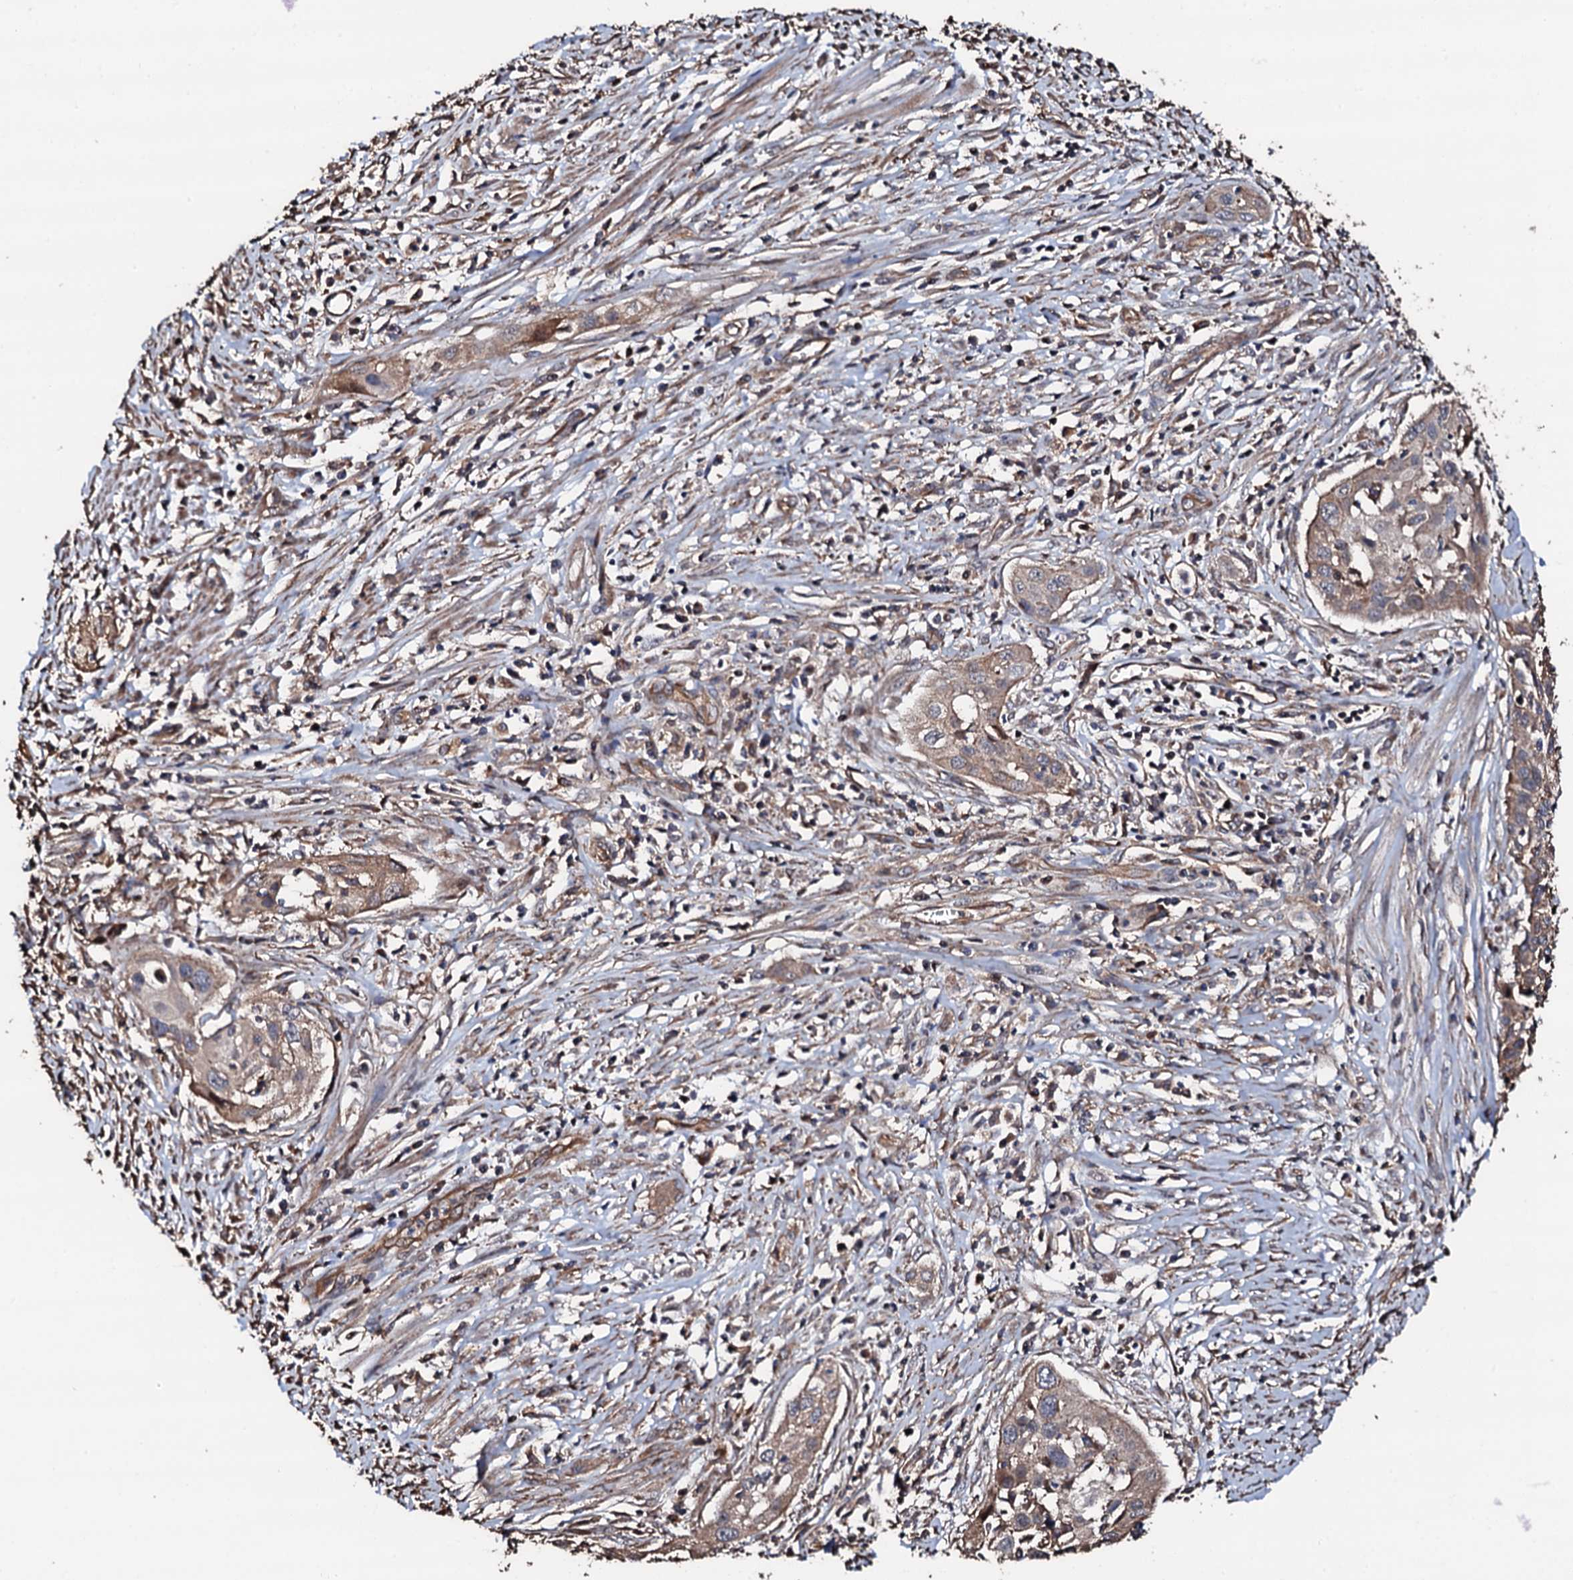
{"staining": {"intensity": "moderate", "quantity": ">75%", "location": "cytoplasmic/membranous"}, "tissue": "cervical cancer", "cell_type": "Tumor cells", "image_type": "cancer", "snomed": [{"axis": "morphology", "description": "Squamous cell carcinoma, NOS"}, {"axis": "topography", "description": "Cervix"}], "caption": "Cervical cancer (squamous cell carcinoma) stained with a protein marker displays moderate staining in tumor cells.", "gene": "CKAP5", "patient": {"sex": "female", "age": 34}}